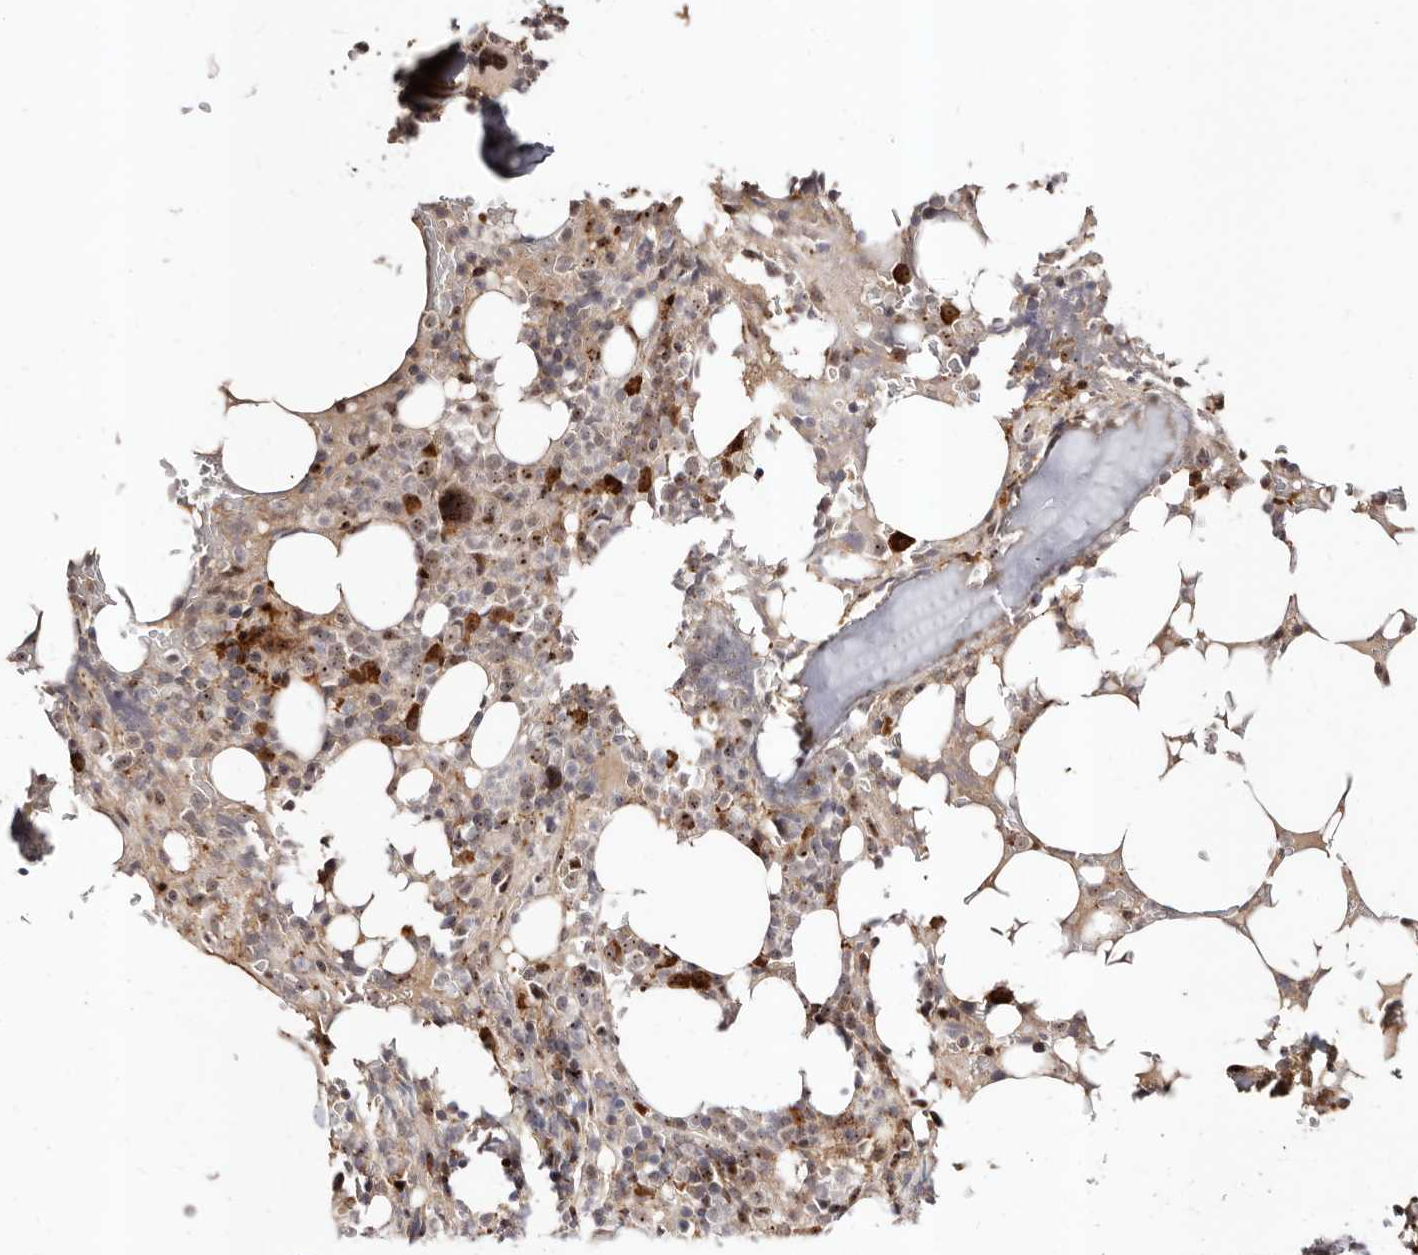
{"staining": {"intensity": "moderate", "quantity": "25%-75%", "location": "cytoplasmic/membranous"}, "tissue": "bone marrow", "cell_type": "Hematopoietic cells", "image_type": "normal", "snomed": [{"axis": "morphology", "description": "Normal tissue, NOS"}, {"axis": "topography", "description": "Bone marrow"}], "caption": "IHC (DAB) staining of benign human bone marrow exhibits moderate cytoplasmic/membranous protein staining in about 25%-75% of hematopoietic cells. The protein of interest is shown in brown color, while the nuclei are stained blue.", "gene": "APOL6", "patient": {"sex": "male", "age": 58}}